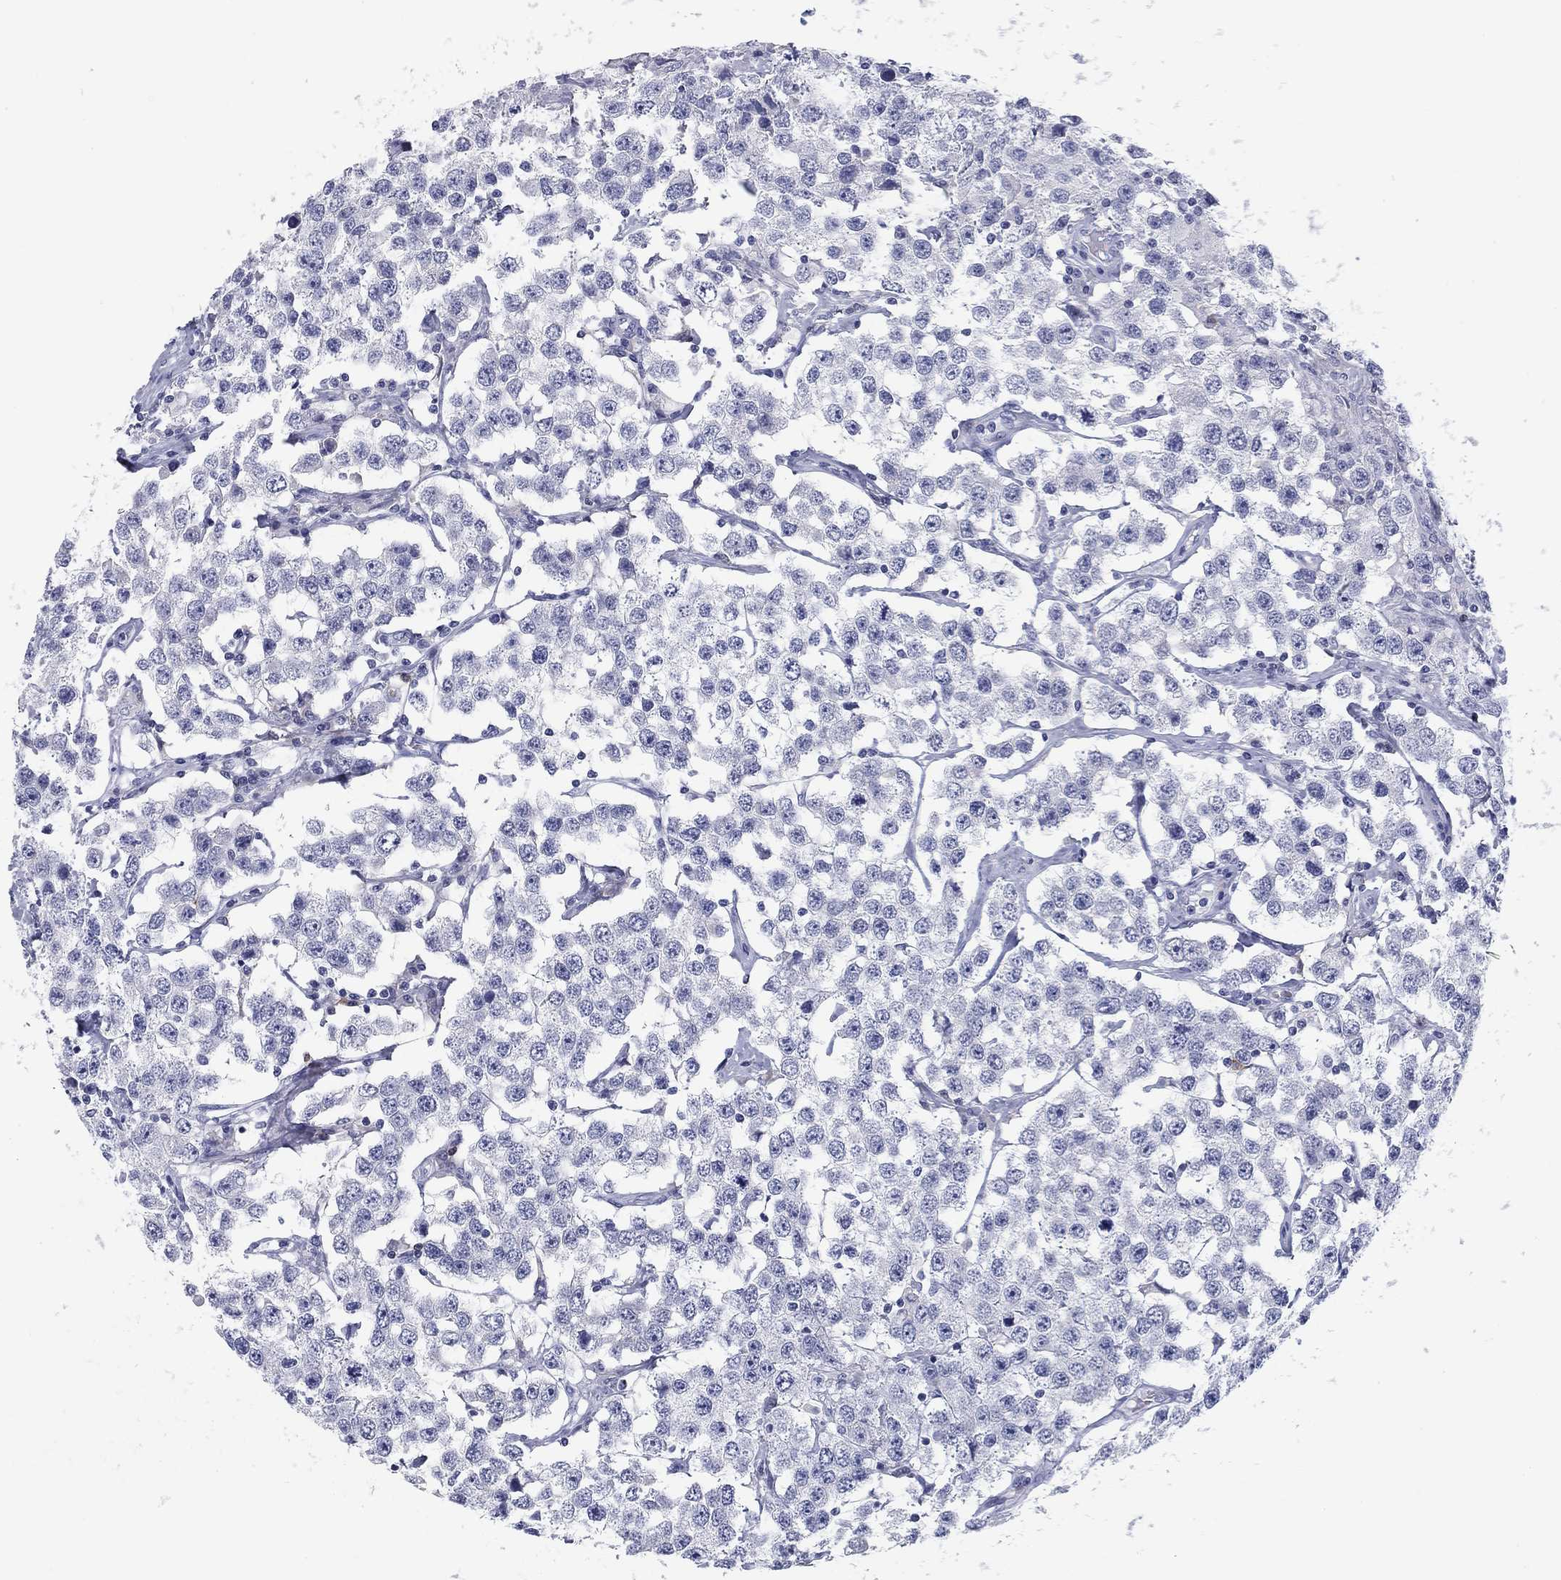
{"staining": {"intensity": "negative", "quantity": "none", "location": "none"}, "tissue": "testis cancer", "cell_type": "Tumor cells", "image_type": "cancer", "snomed": [{"axis": "morphology", "description": "Seminoma, NOS"}, {"axis": "topography", "description": "Testis"}], "caption": "This image is of testis seminoma stained with immunohistochemistry to label a protein in brown with the nuclei are counter-stained blue. There is no positivity in tumor cells.", "gene": "CD79B", "patient": {"sex": "male", "age": 52}}